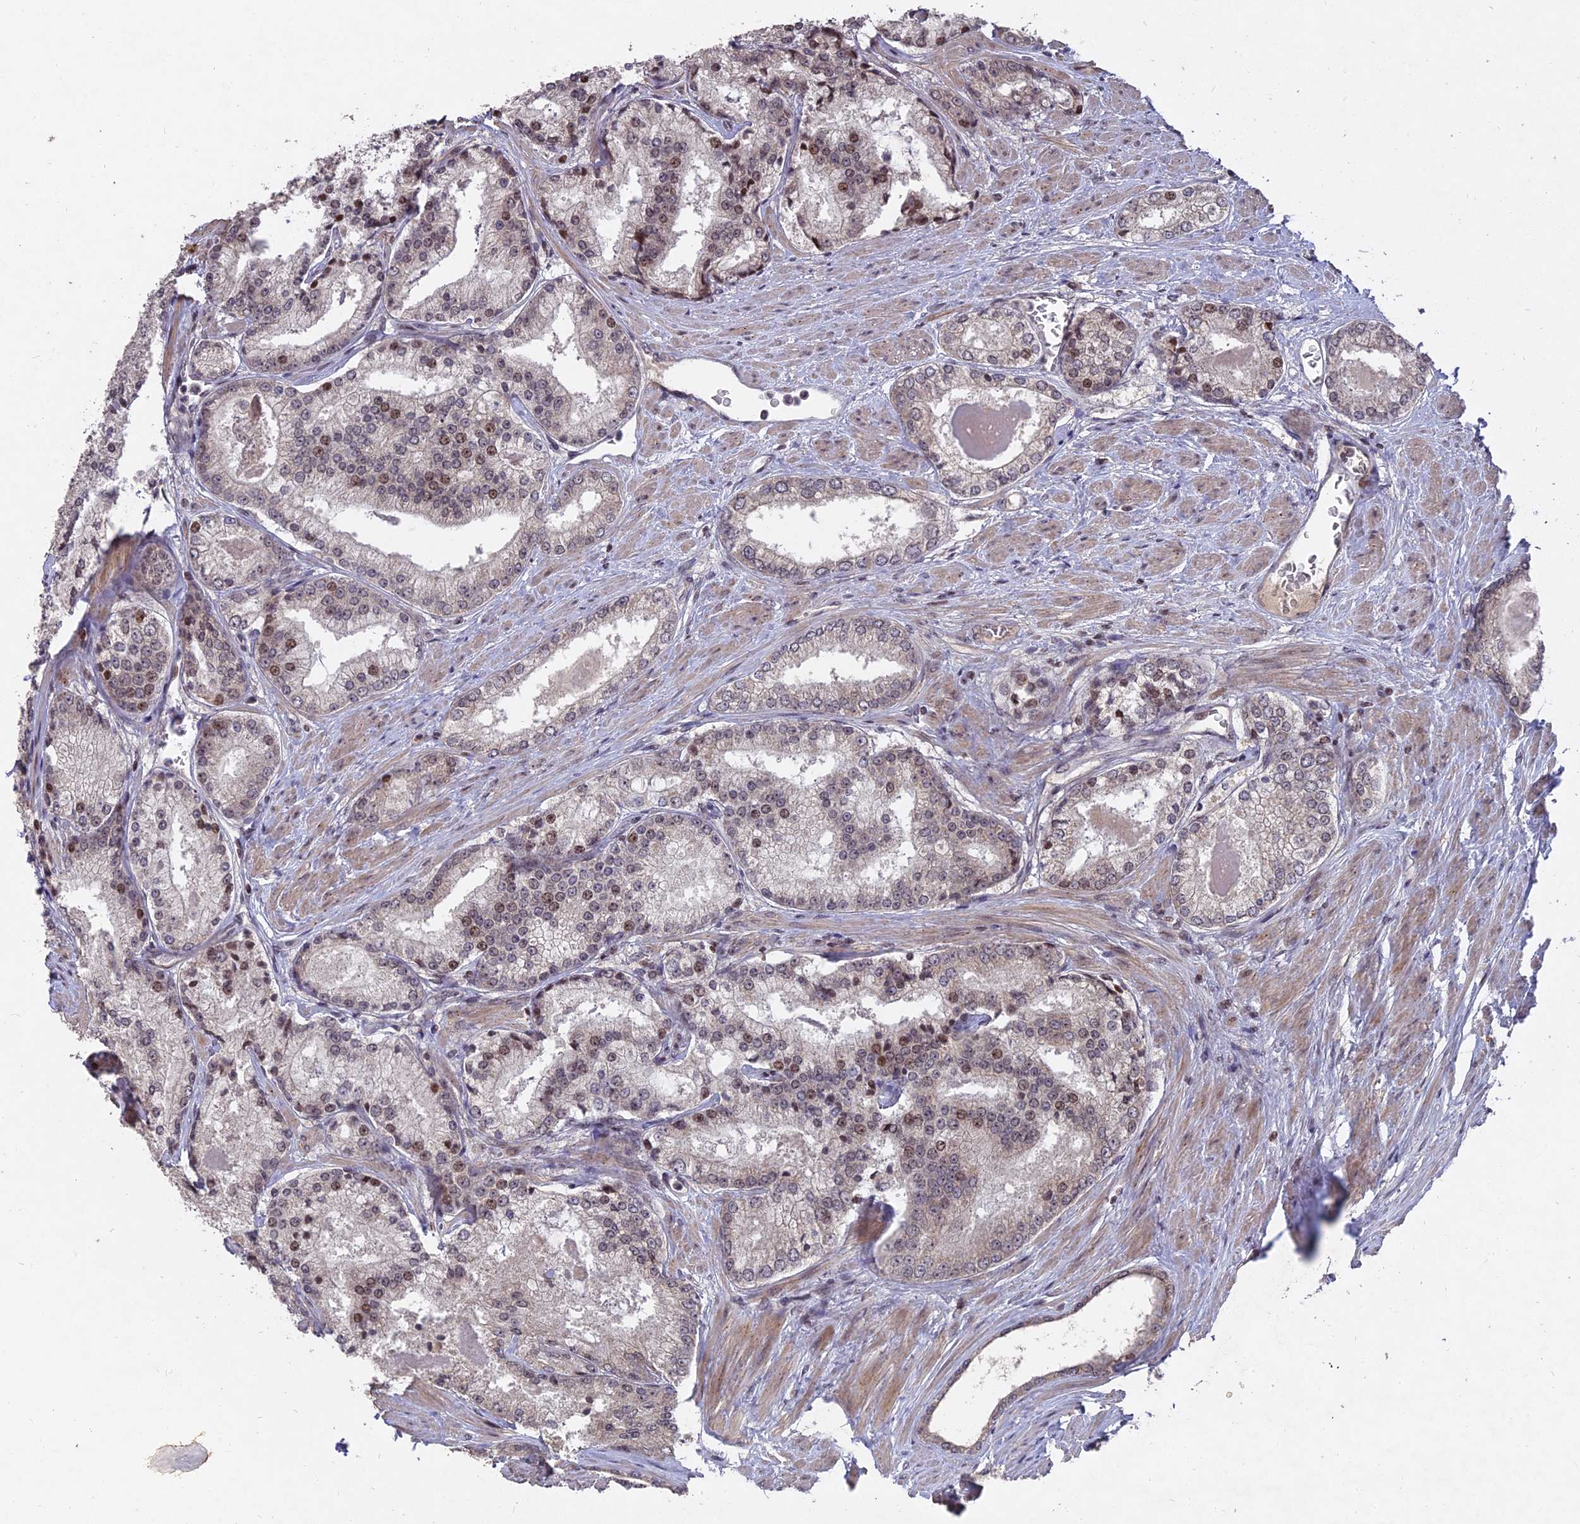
{"staining": {"intensity": "weak", "quantity": "<25%", "location": "nuclear"}, "tissue": "prostate cancer", "cell_type": "Tumor cells", "image_type": "cancer", "snomed": [{"axis": "morphology", "description": "Adenocarcinoma, Low grade"}, {"axis": "topography", "description": "Prostate"}], "caption": "IHC micrograph of neoplastic tissue: prostate low-grade adenocarcinoma stained with DAB (3,3'-diaminobenzidine) exhibits no significant protein expression in tumor cells.", "gene": "NR1H3", "patient": {"sex": "male", "age": 68}}